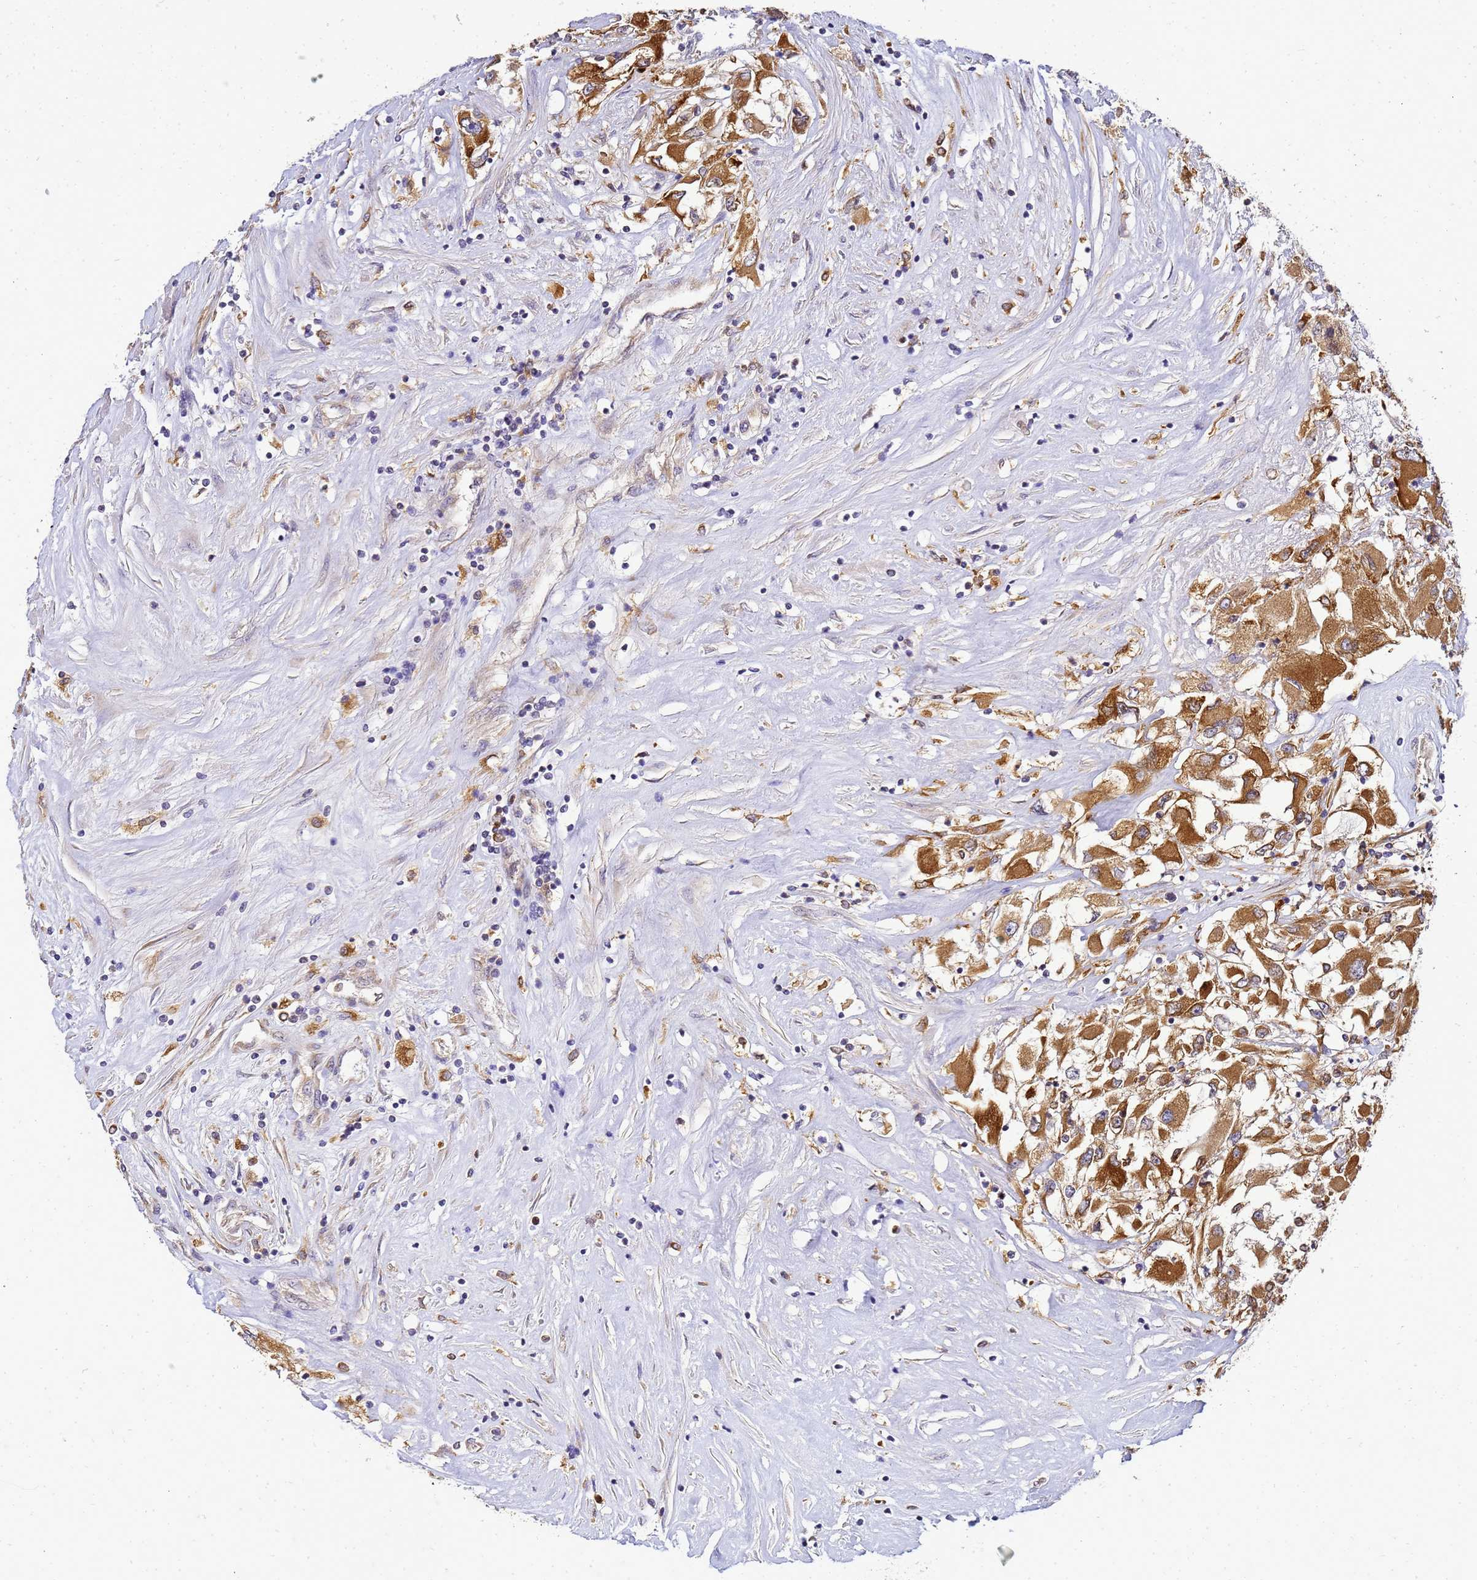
{"staining": {"intensity": "moderate", "quantity": ">75%", "location": "cytoplasmic/membranous"}, "tissue": "renal cancer", "cell_type": "Tumor cells", "image_type": "cancer", "snomed": [{"axis": "morphology", "description": "Adenocarcinoma, NOS"}, {"axis": "topography", "description": "Kidney"}], "caption": "There is medium levels of moderate cytoplasmic/membranous staining in tumor cells of adenocarcinoma (renal), as demonstrated by immunohistochemical staining (brown color).", "gene": "ADPGK", "patient": {"sex": "female", "age": 52}}